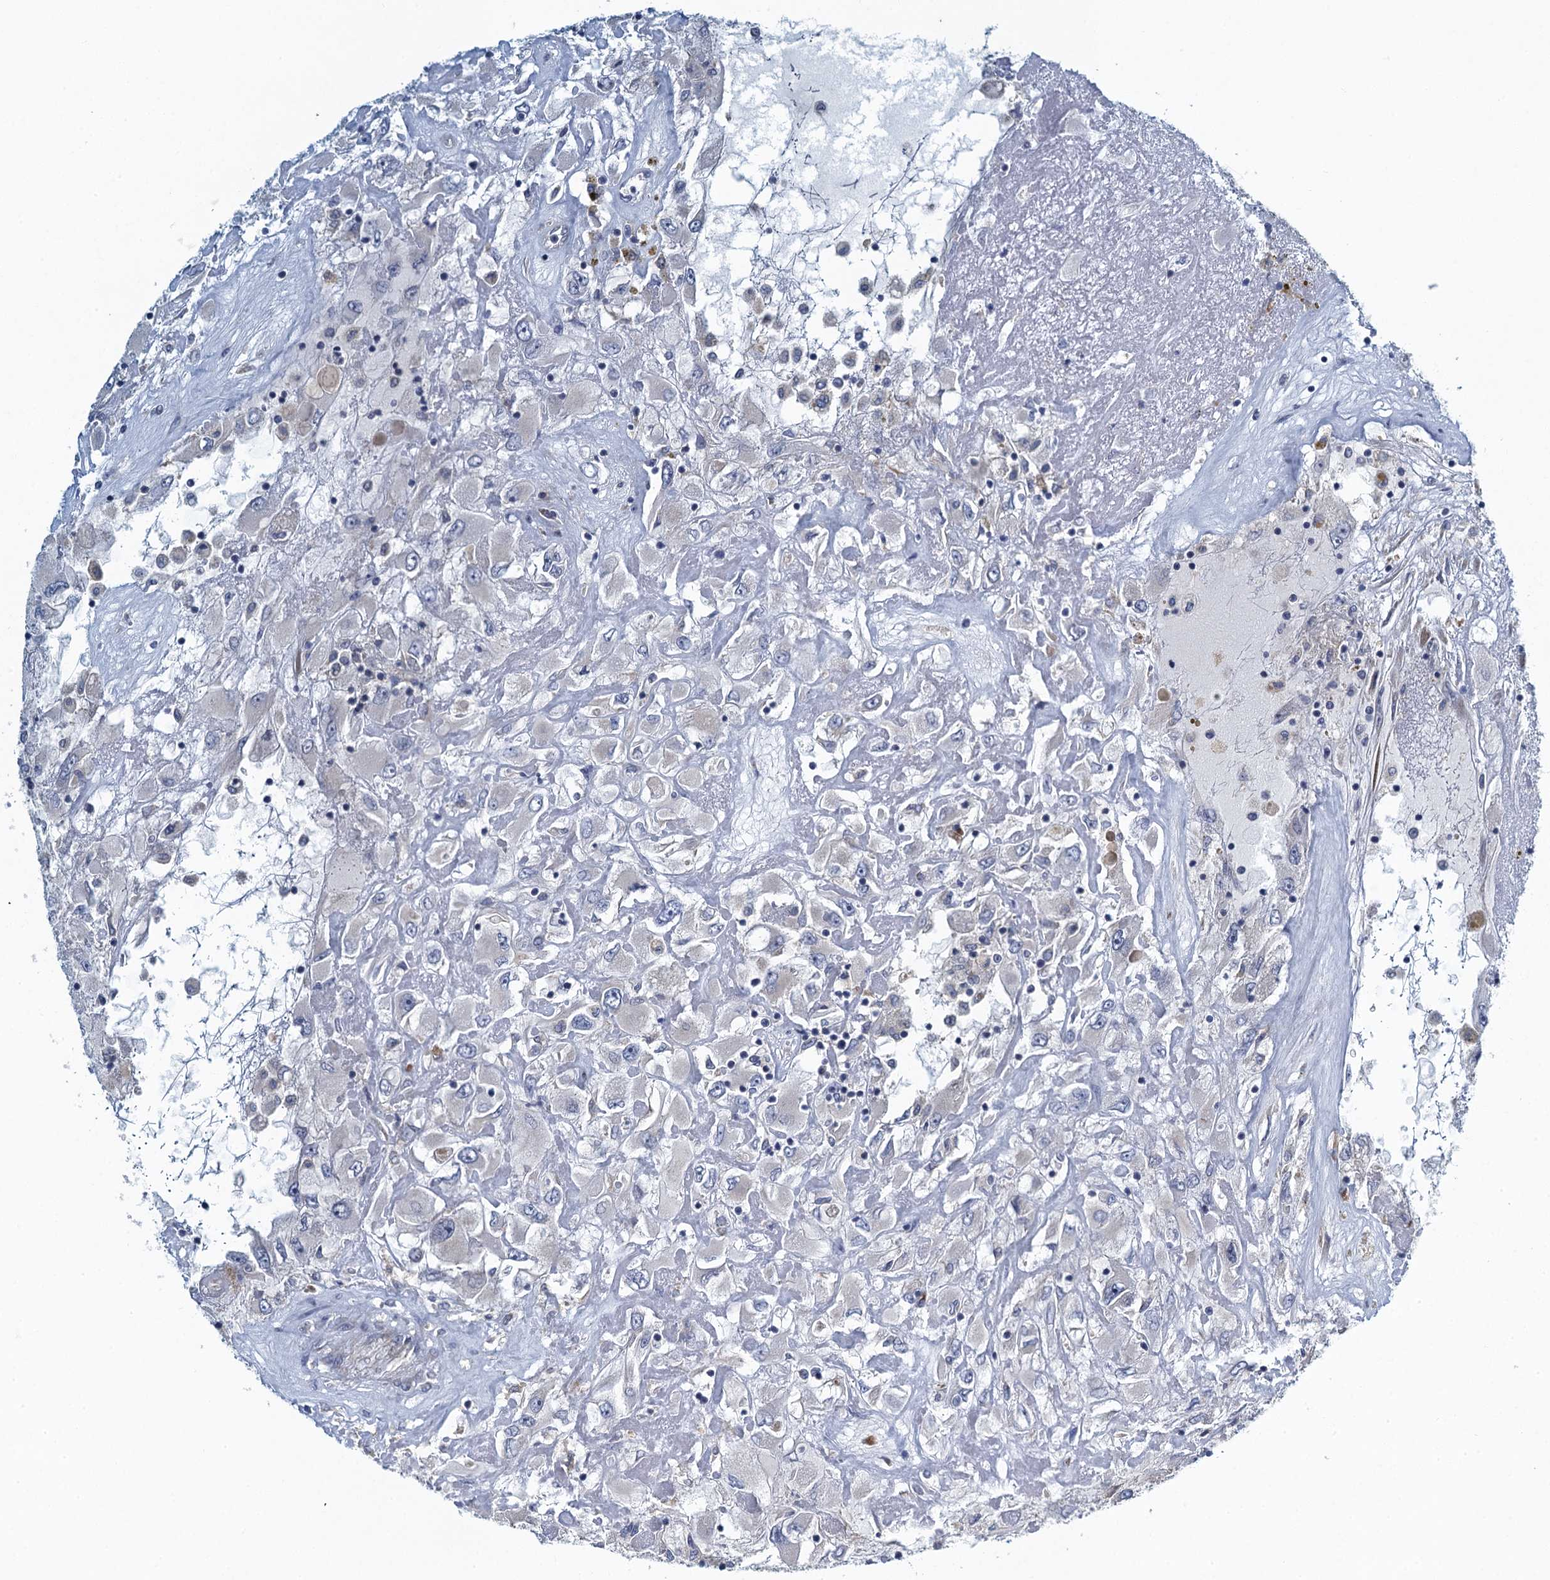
{"staining": {"intensity": "negative", "quantity": "none", "location": "none"}, "tissue": "renal cancer", "cell_type": "Tumor cells", "image_type": "cancer", "snomed": [{"axis": "morphology", "description": "Adenocarcinoma, NOS"}, {"axis": "topography", "description": "Kidney"}], "caption": "Immunohistochemical staining of human adenocarcinoma (renal) reveals no significant staining in tumor cells.", "gene": "ALG2", "patient": {"sex": "female", "age": 52}}